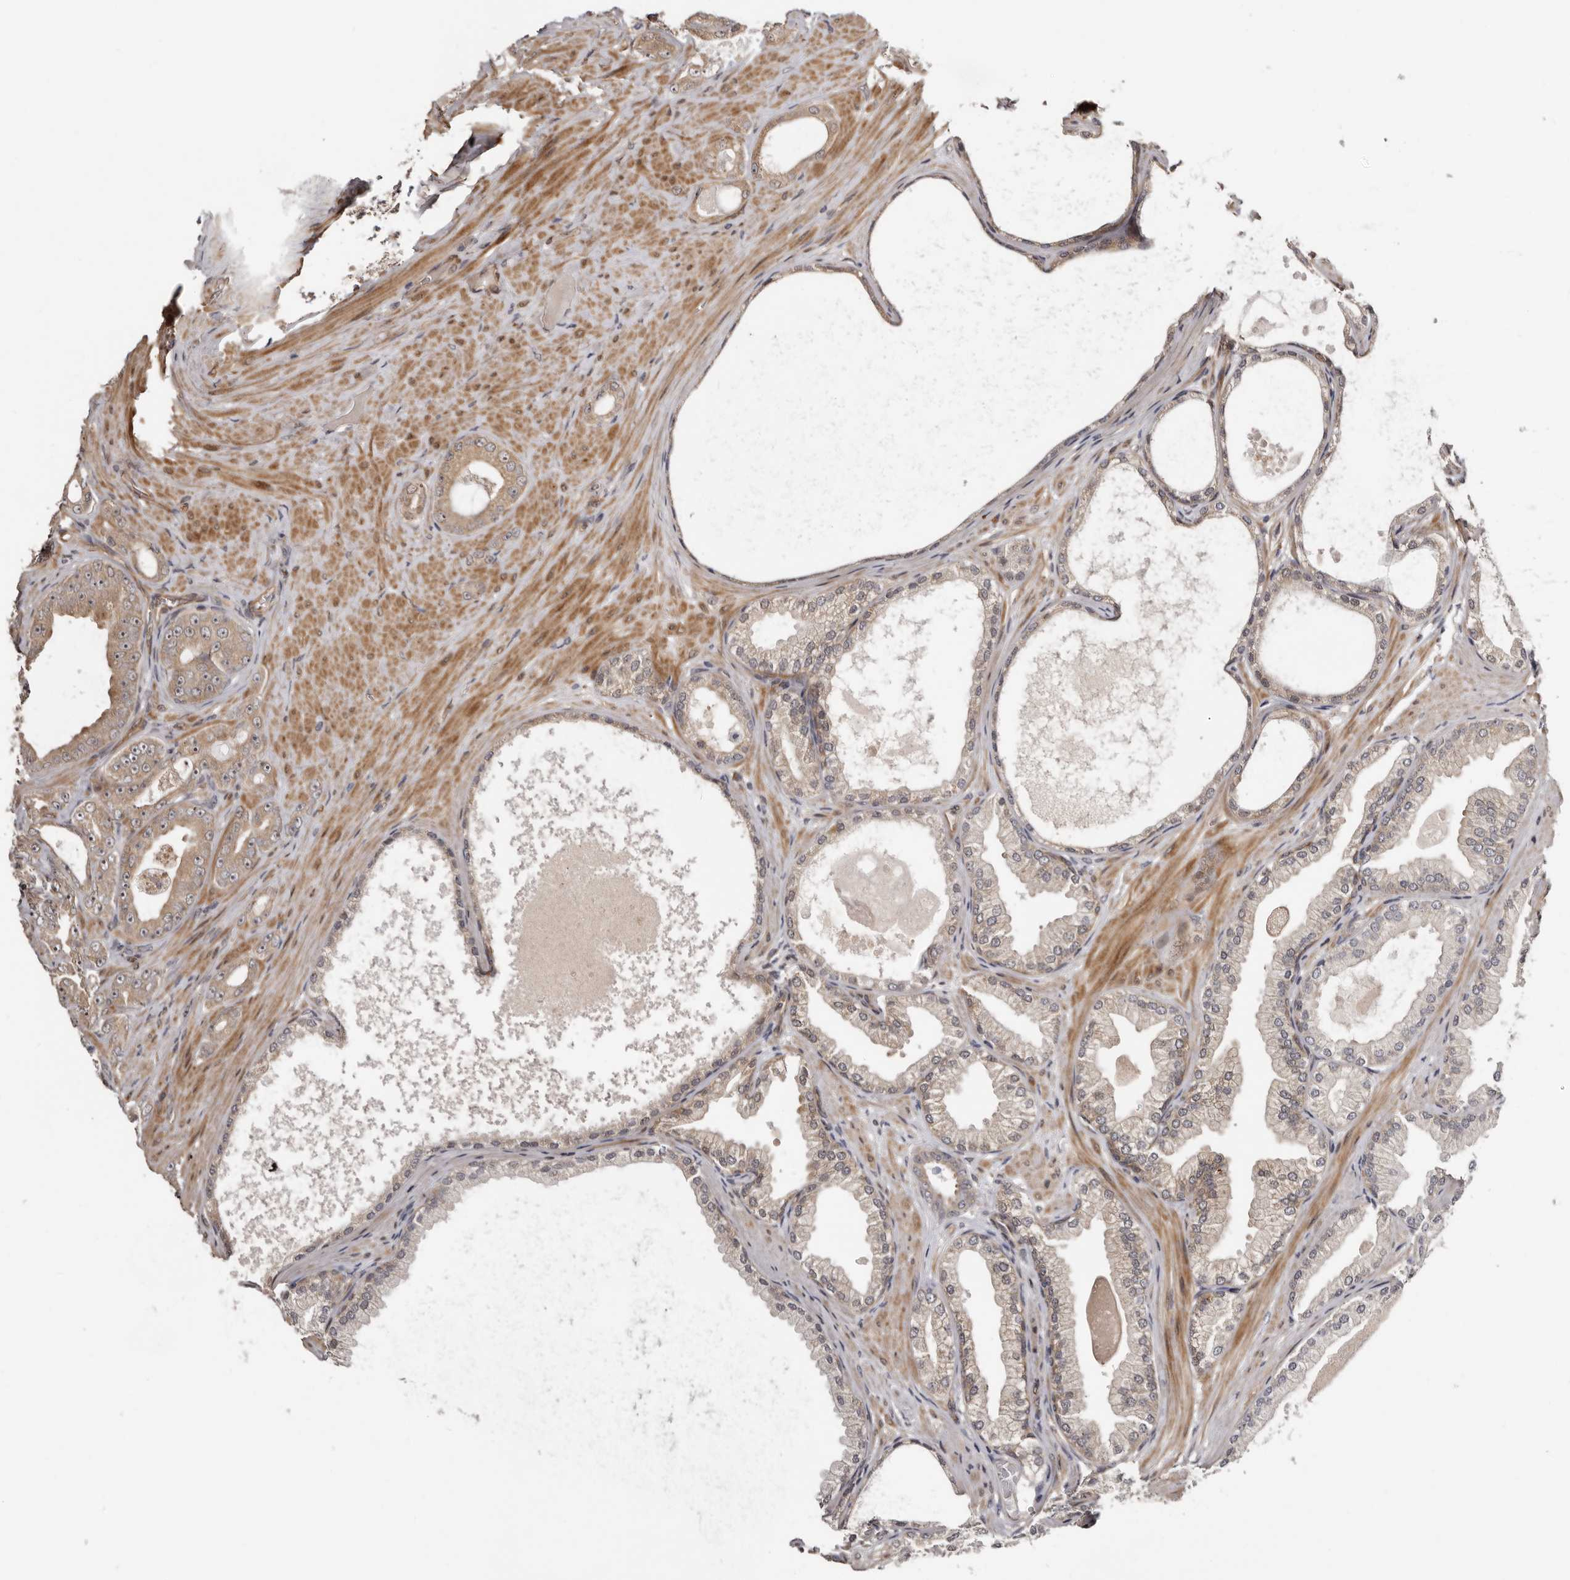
{"staining": {"intensity": "weak", "quantity": "25%-75%", "location": "cytoplasmic/membranous"}, "tissue": "prostate cancer", "cell_type": "Tumor cells", "image_type": "cancer", "snomed": [{"axis": "morphology", "description": "Adenocarcinoma, Low grade"}, {"axis": "topography", "description": "Prostate"}], "caption": "High-power microscopy captured an IHC image of prostate cancer (adenocarcinoma (low-grade)), revealing weak cytoplasmic/membranous staining in about 25%-75% of tumor cells. Nuclei are stained in blue.", "gene": "SBDS", "patient": {"sex": "male", "age": 63}}